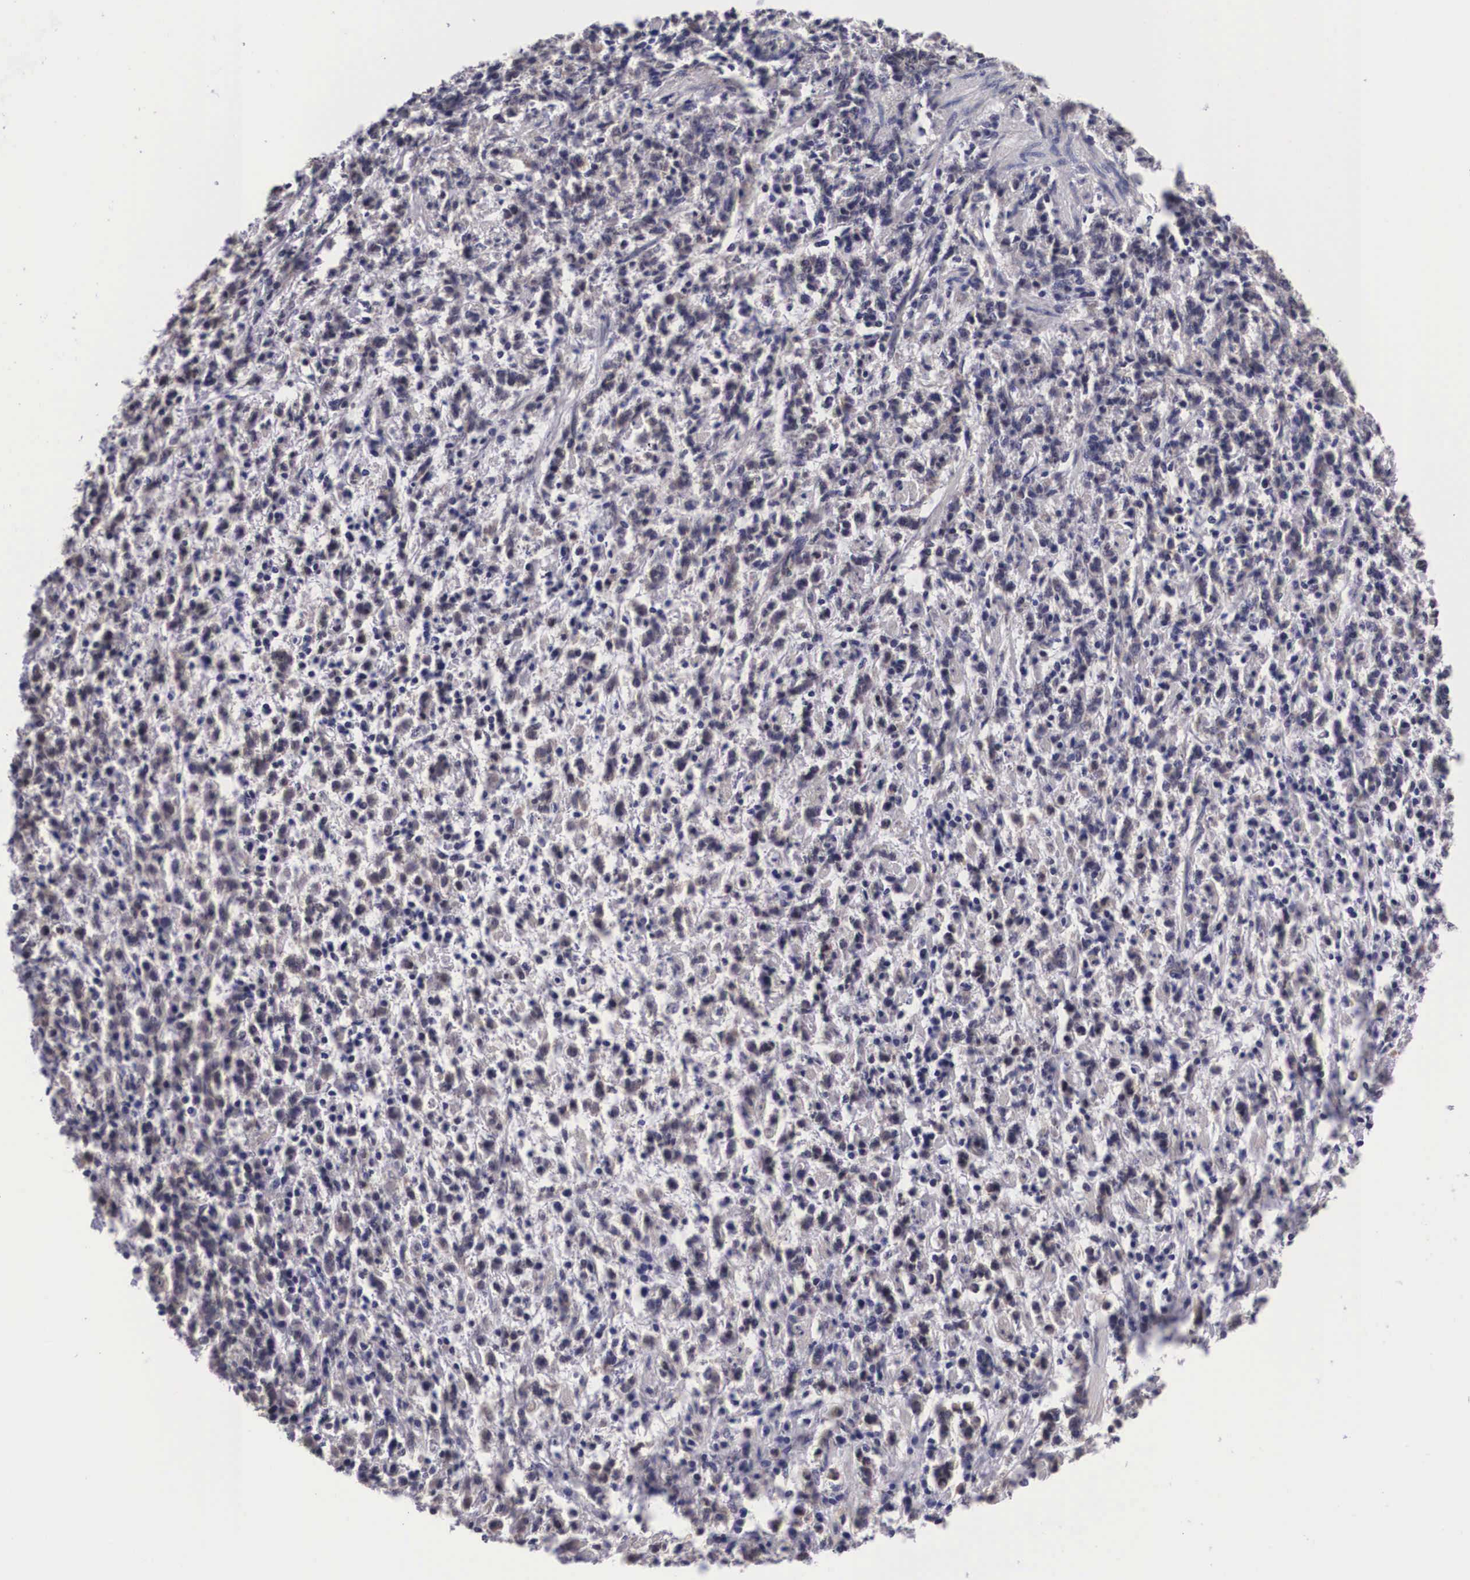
{"staining": {"intensity": "negative", "quantity": "none", "location": "none"}, "tissue": "stomach cancer", "cell_type": "Tumor cells", "image_type": "cancer", "snomed": [{"axis": "morphology", "description": "Adenocarcinoma, NOS"}, {"axis": "topography", "description": "Stomach, lower"}], "caption": "A high-resolution photomicrograph shows immunohistochemistry staining of stomach cancer (adenocarcinoma), which displays no significant staining in tumor cells. Nuclei are stained in blue.", "gene": "OTX2", "patient": {"sex": "male", "age": 88}}